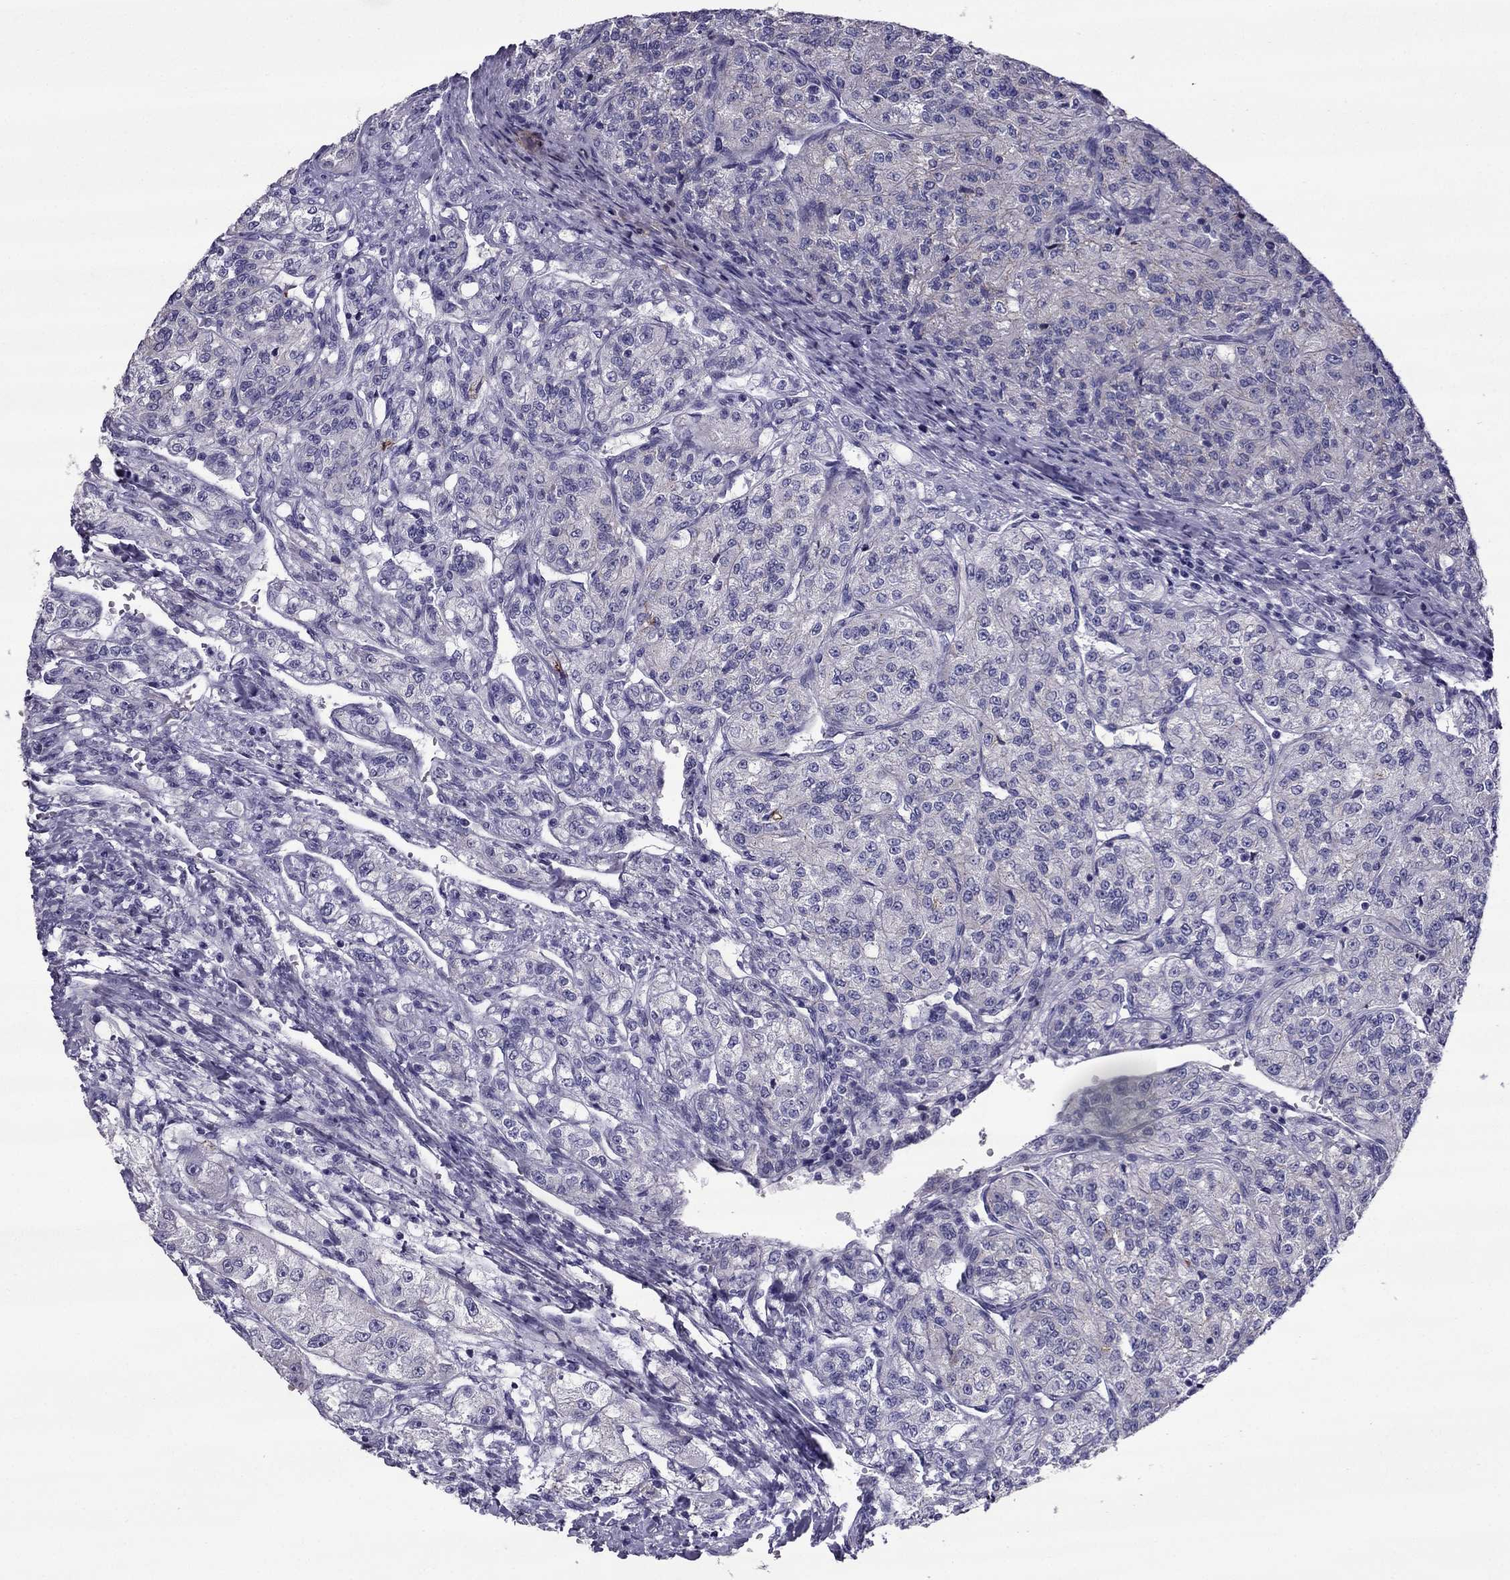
{"staining": {"intensity": "negative", "quantity": "none", "location": "none"}, "tissue": "renal cancer", "cell_type": "Tumor cells", "image_type": "cancer", "snomed": [{"axis": "morphology", "description": "Adenocarcinoma, NOS"}, {"axis": "topography", "description": "Kidney"}], "caption": "Immunohistochemical staining of human renal cancer exhibits no significant expression in tumor cells.", "gene": "MYBPH", "patient": {"sex": "female", "age": 63}}